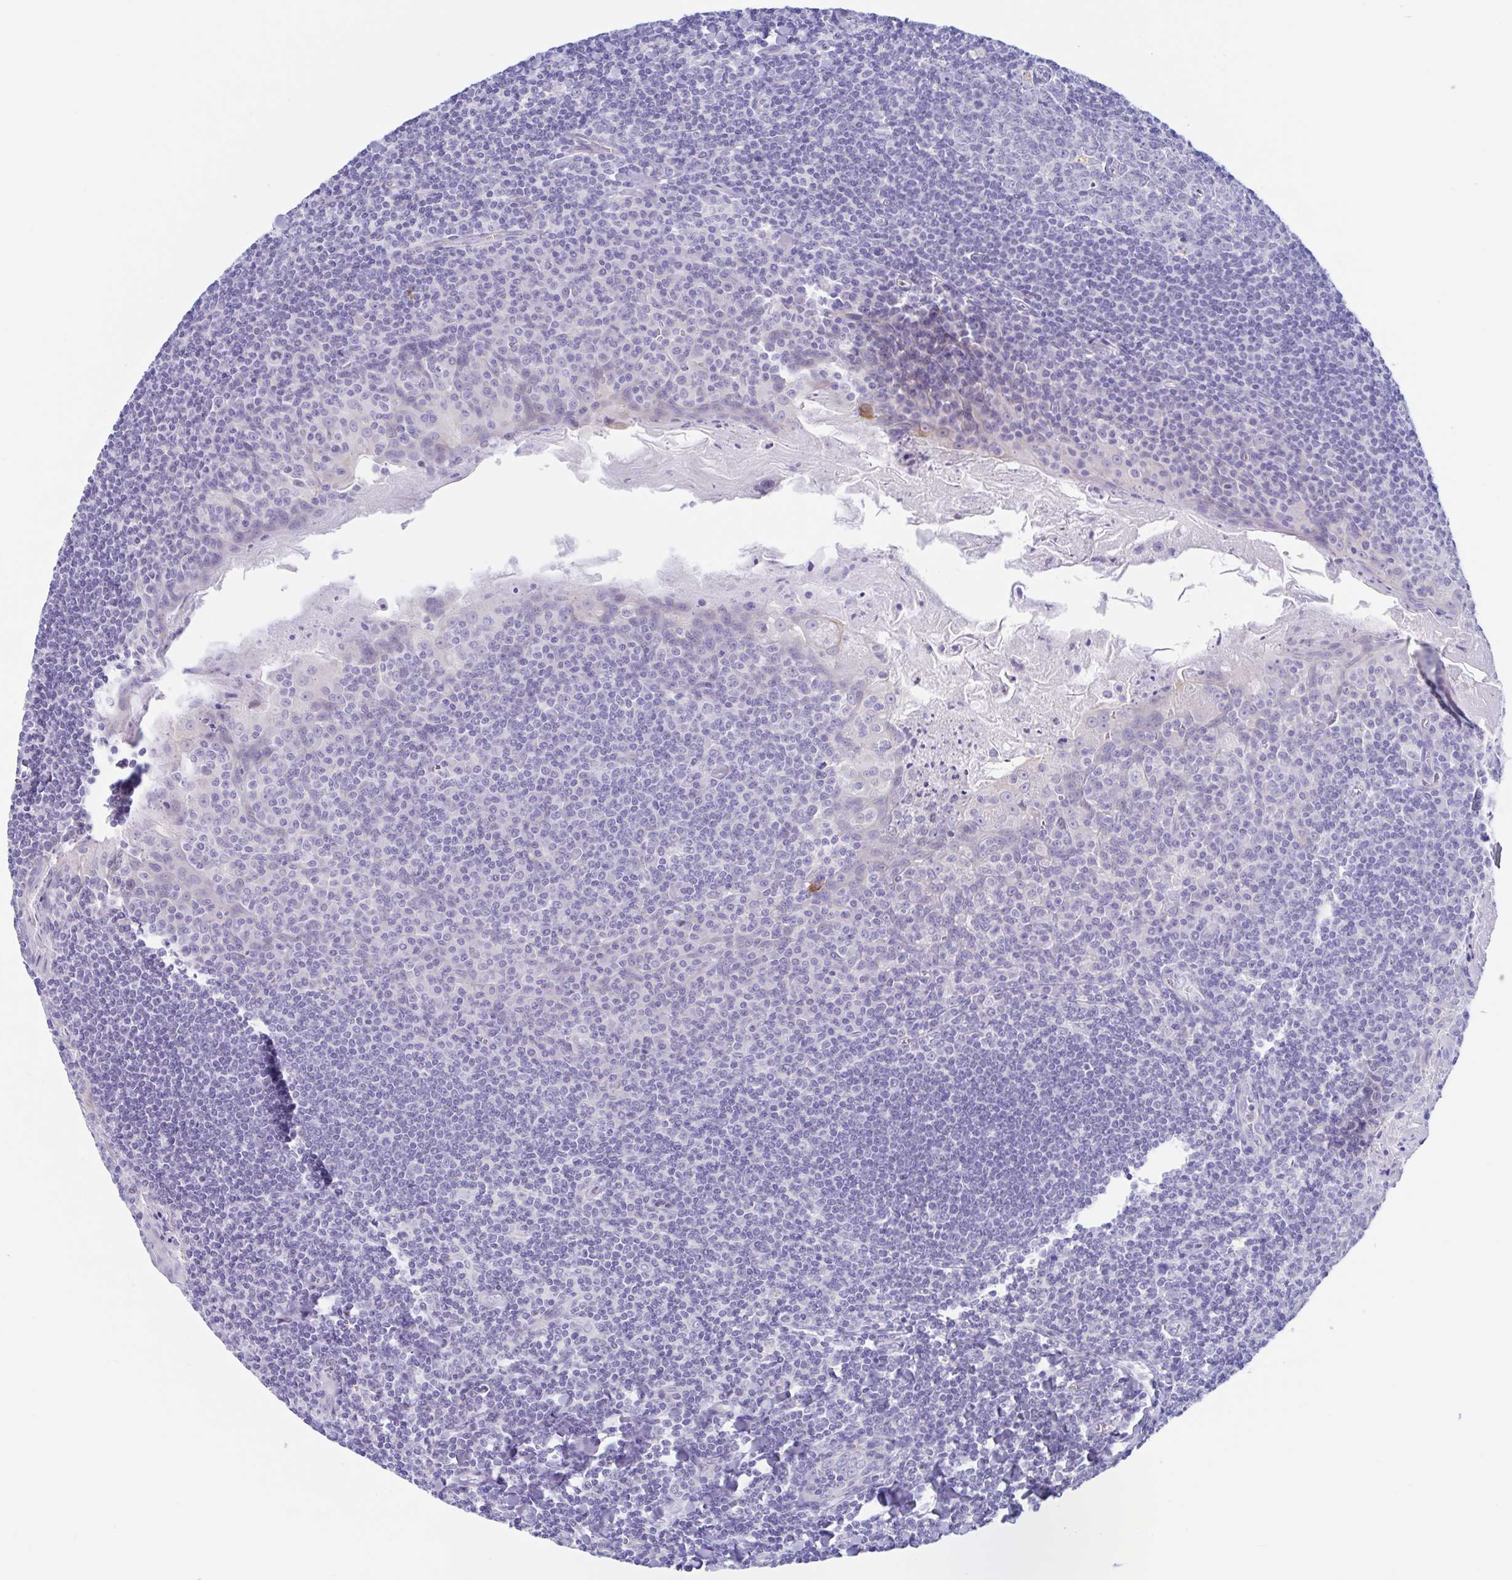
{"staining": {"intensity": "negative", "quantity": "none", "location": "none"}, "tissue": "tonsil", "cell_type": "Germinal center cells", "image_type": "normal", "snomed": [{"axis": "morphology", "description": "Normal tissue, NOS"}, {"axis": "topography", "description": "Tonsil"}], "caption": "Immunohistochemistry photomicrograph of normal human tonsil stained for a protein (brown), which shows no positivity in germinal center cells. (DAB (3,3'-diaminobenzidine) immunohistochemistry (IHC) visualized using brightfield microscopy, high magnification).", "gene": "OR6N2", "patient": {"sex": "male", "age": 27}}